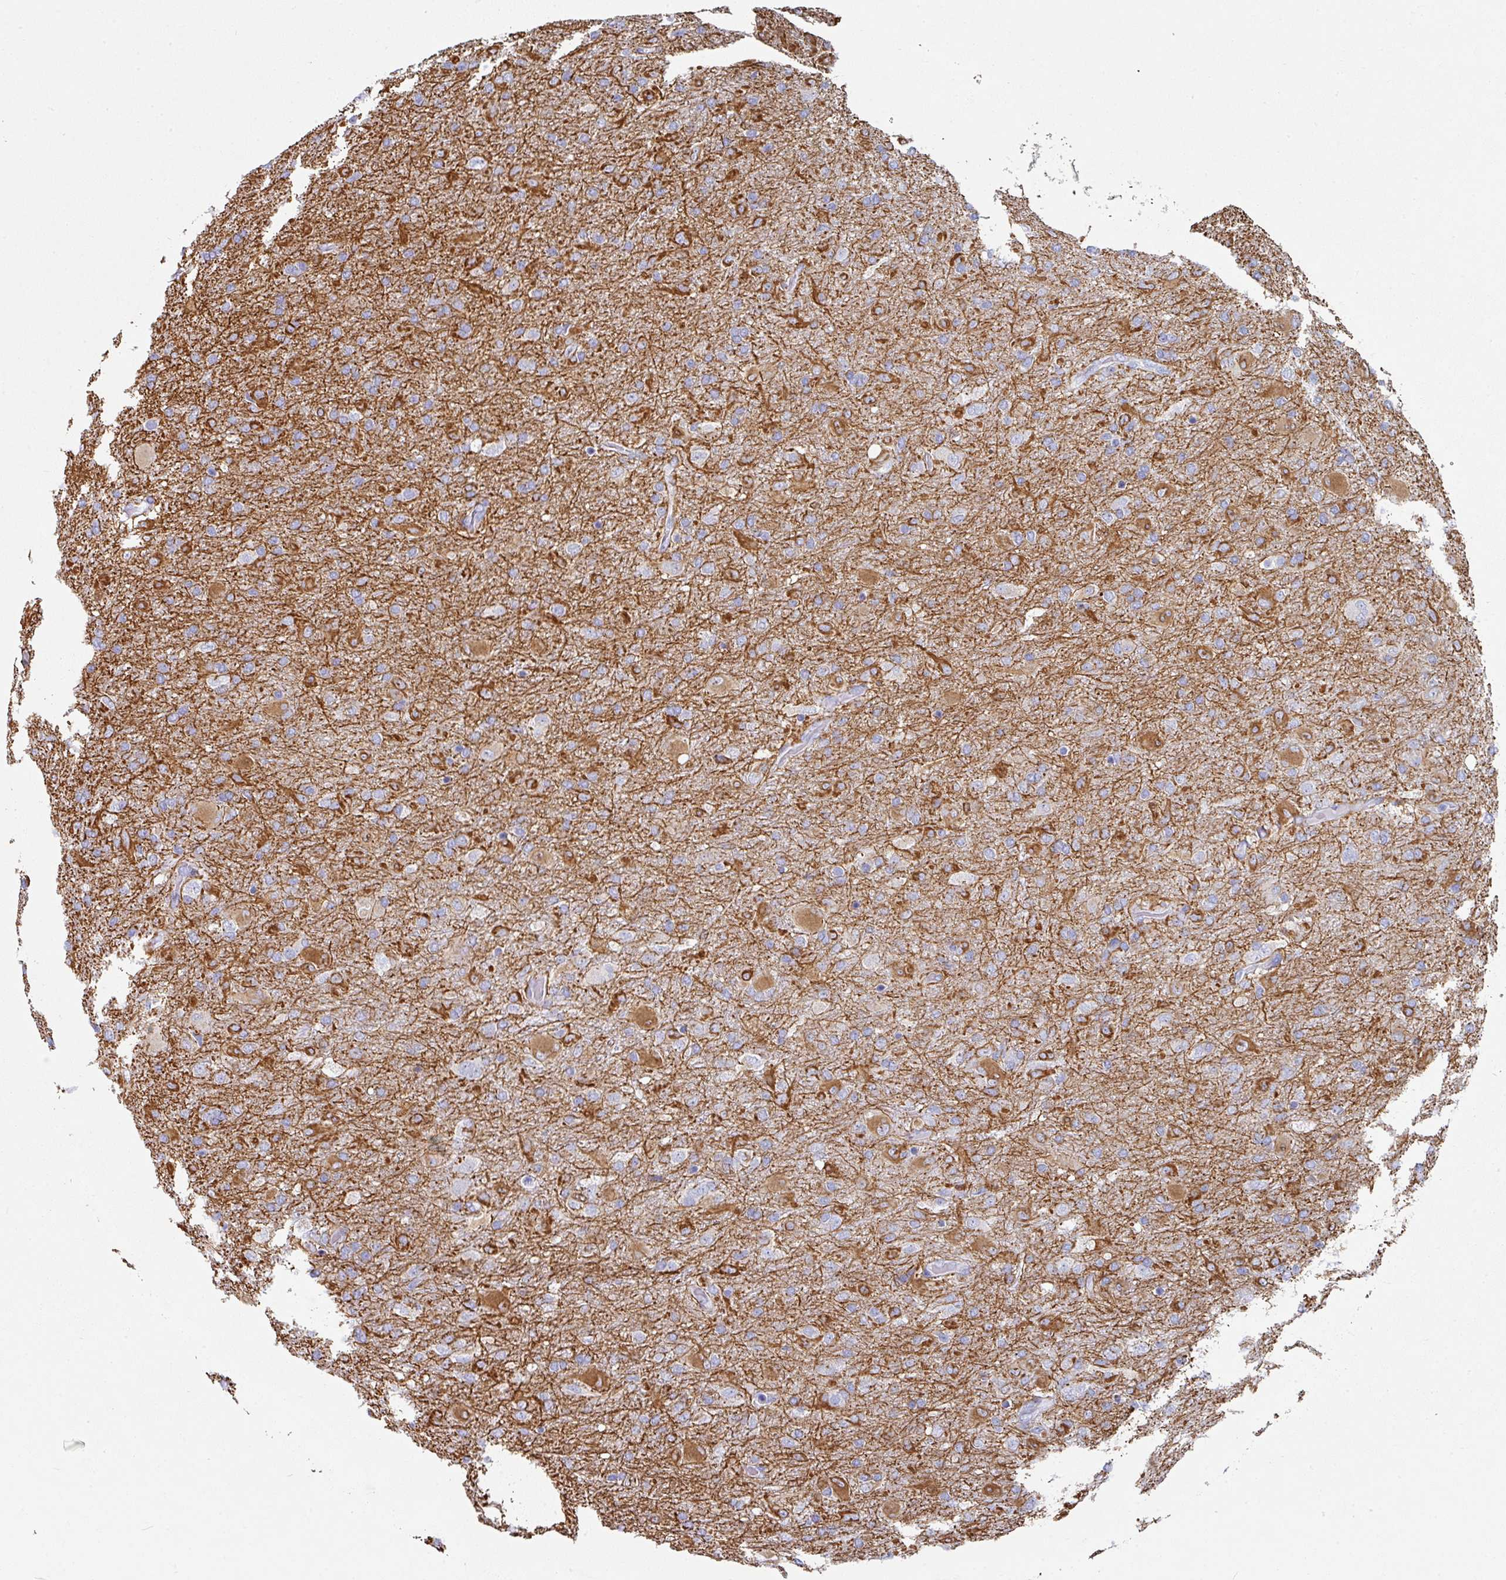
{"staining": {"intensity": "moderate", "quantity": "<25%", "location": "cytoplasmic/membranous"}, "tissue": "glioma", "cell_type": "Tumor cells", "image_type": "cancer", "snomed": [{"axis": "morphology", "description": "Glioma, malignant, Low grade"}, {"axis": "topography", "description": "Brain"}], "caption": "The photomicrograph reveals immunohistochemical staining of glioma. There is moderate cytoplasmic/membranous positivity is appreciated in about <25% of tumor cells.", "gene": "SETBP1", "patient": {"sex": "male", "age": 65}}